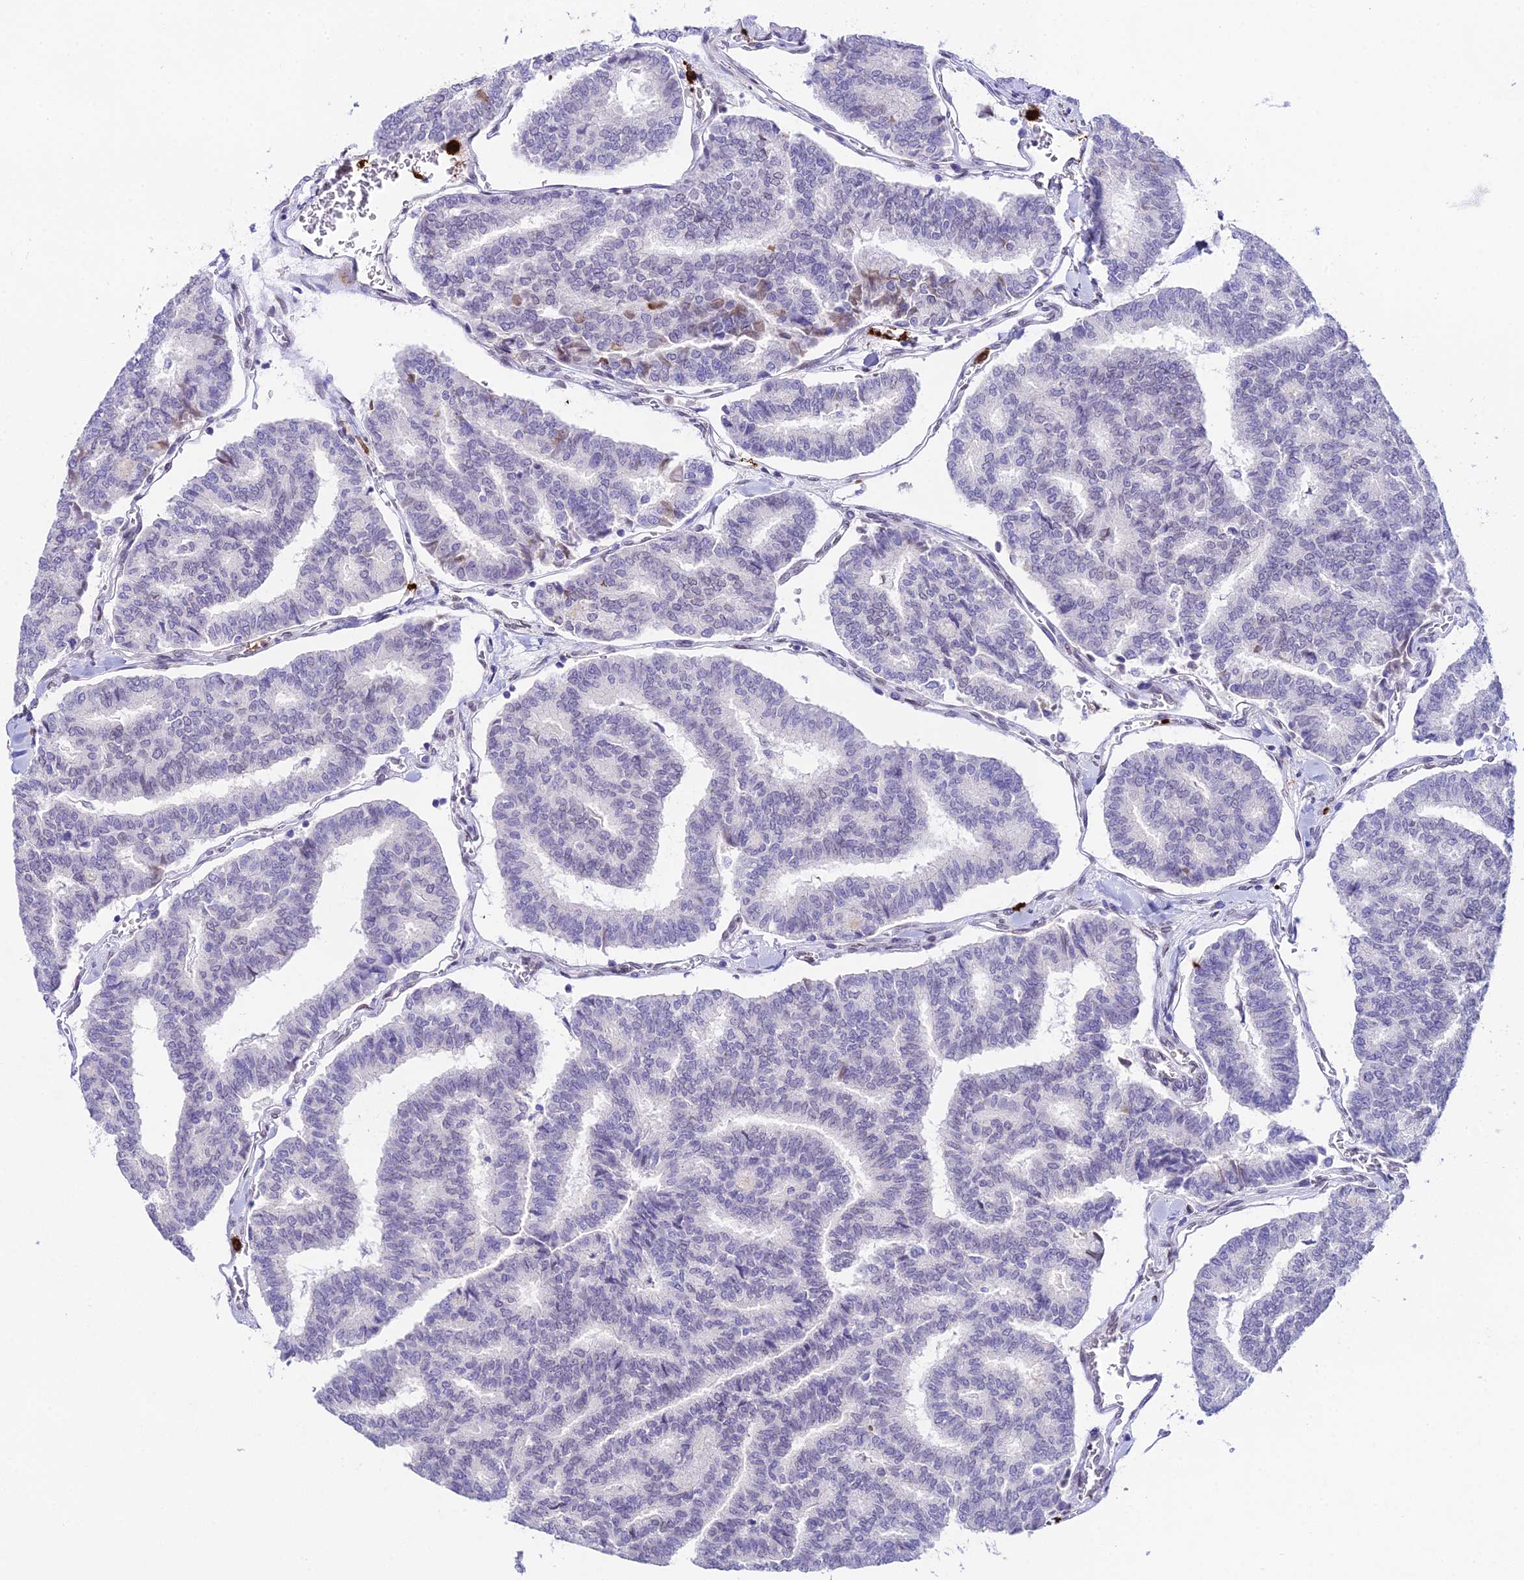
{"staining": {"intensity": "negative", "quantity": "none", "location": "none"}, "tissue": "thyroid cancer", "cell_type": "Tumor cells", "image_type": "cancer", "snomed": [{"axis": "morphology", "description": "Papillary adenocarcinoma, NOS"}, {"axis": "topography", "description": "Thyroid gland"}], "caption": "Tumor cells are negative for brown protein staining in papillary adenocarcinoma (thyroid).", "gene": "MCM10", "patient": {"sex": "female", "age": 35}}